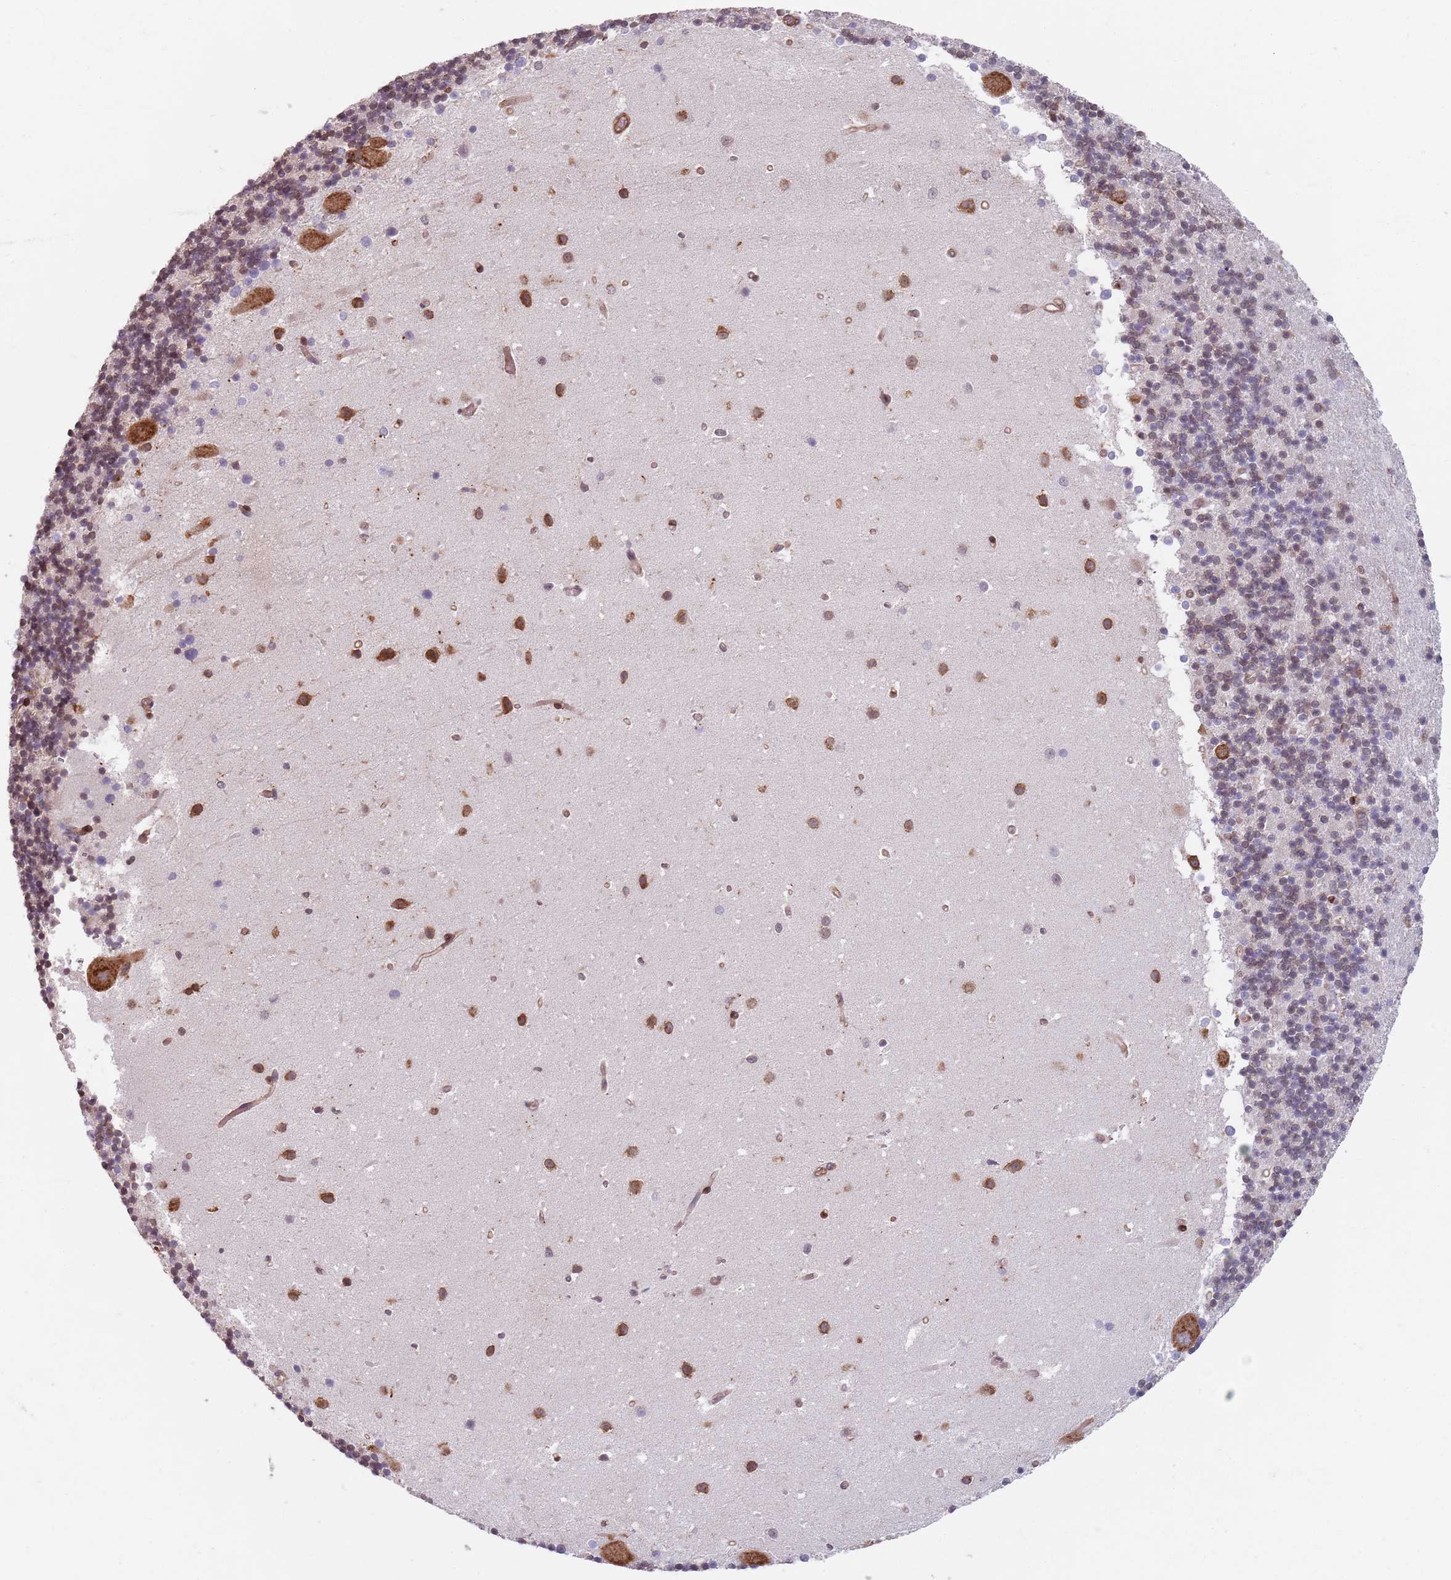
{"staining": {"intensity": "moderate", "quantity": "<25%", "location": "cytoplasmic/membranous"}, "tissue": "cerebellum", "cell_type": "Cells in granular layer", "image_type": "normal", "snomed": [{"axis": "morphology", "description": "Normal tissue, NOS"}, {"axis": "topography", "description": "Cerebellum"}], "caption": "Immunohistochemistry (IHC) staining of benign cerebellum, which demonstrates low levels of moderate cytoplasmic/membranous positivity in about <25% of cells in granular layer indicating moderate cytoplasmic/membranous protein positivity. The staining was performed using DAB (brown) for protein detection and nuclei were counterstained in hematoxylin (blue).", "gene": "NOTCH3", "patient": {"sex": "male", "age": 54}}